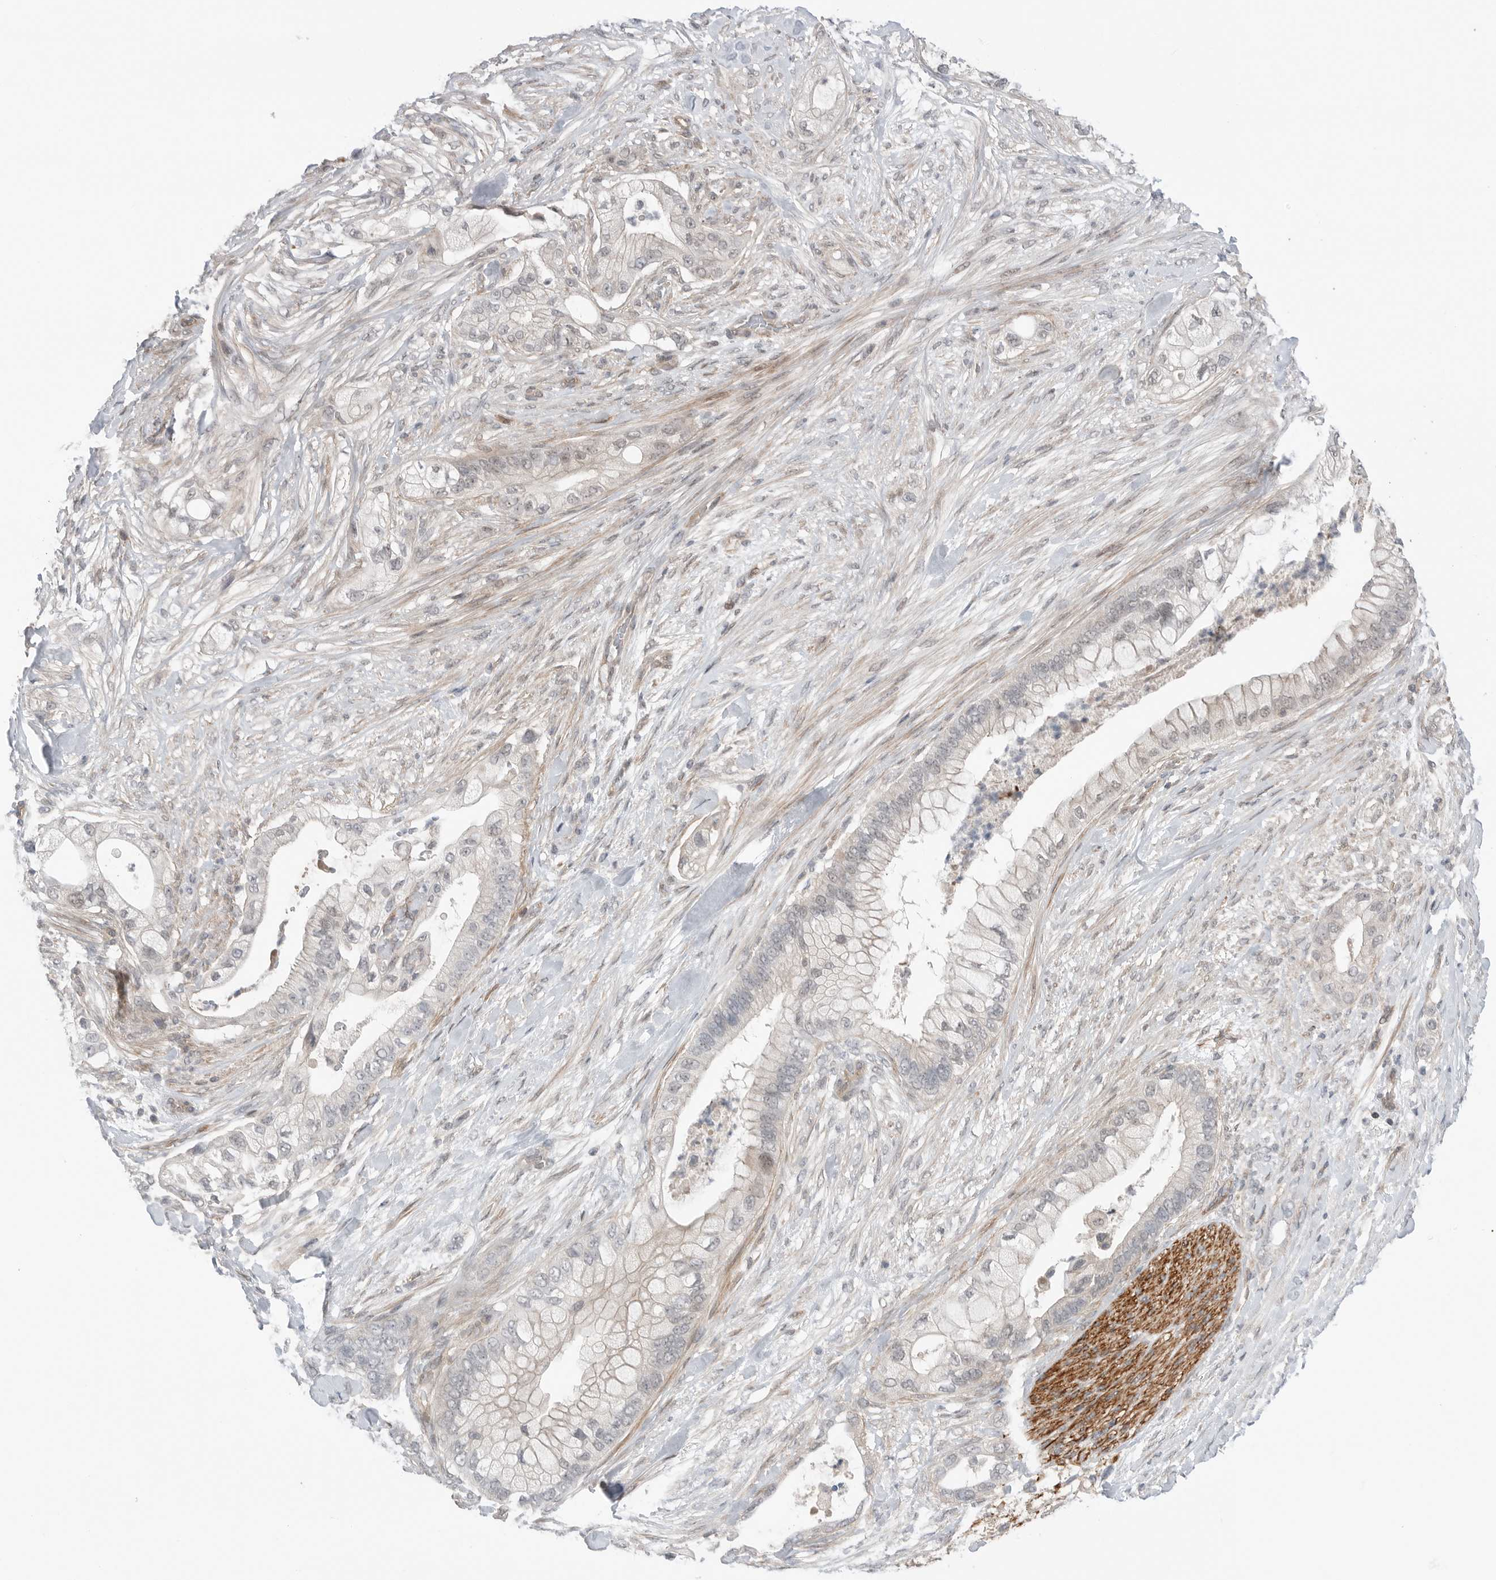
{"staining": {"intensity": "negative", "quantity": "none", "location": "none"}, "tissue": "pancreatic cancer", "cell_type": "Tumor cells", "image_type": "cancer", "snomed": [{"axis": "morphology", "description": "Adenocarcinoma, NOS"}, {"axis": "topography", "description": "Pancreas"}], "caption": "Tumor cells are negative for protein expression in human adenocarcinoma (pancreatic). Brightfield microscopy of immunohistochemistry (IHC) stained with DAB (3,3'-diaminobenzidine) (brown) and hematoxylin (blue), captured at high magnification.", "gene": "PEAK1", "patient": {"sex": "male", "age": 53}}